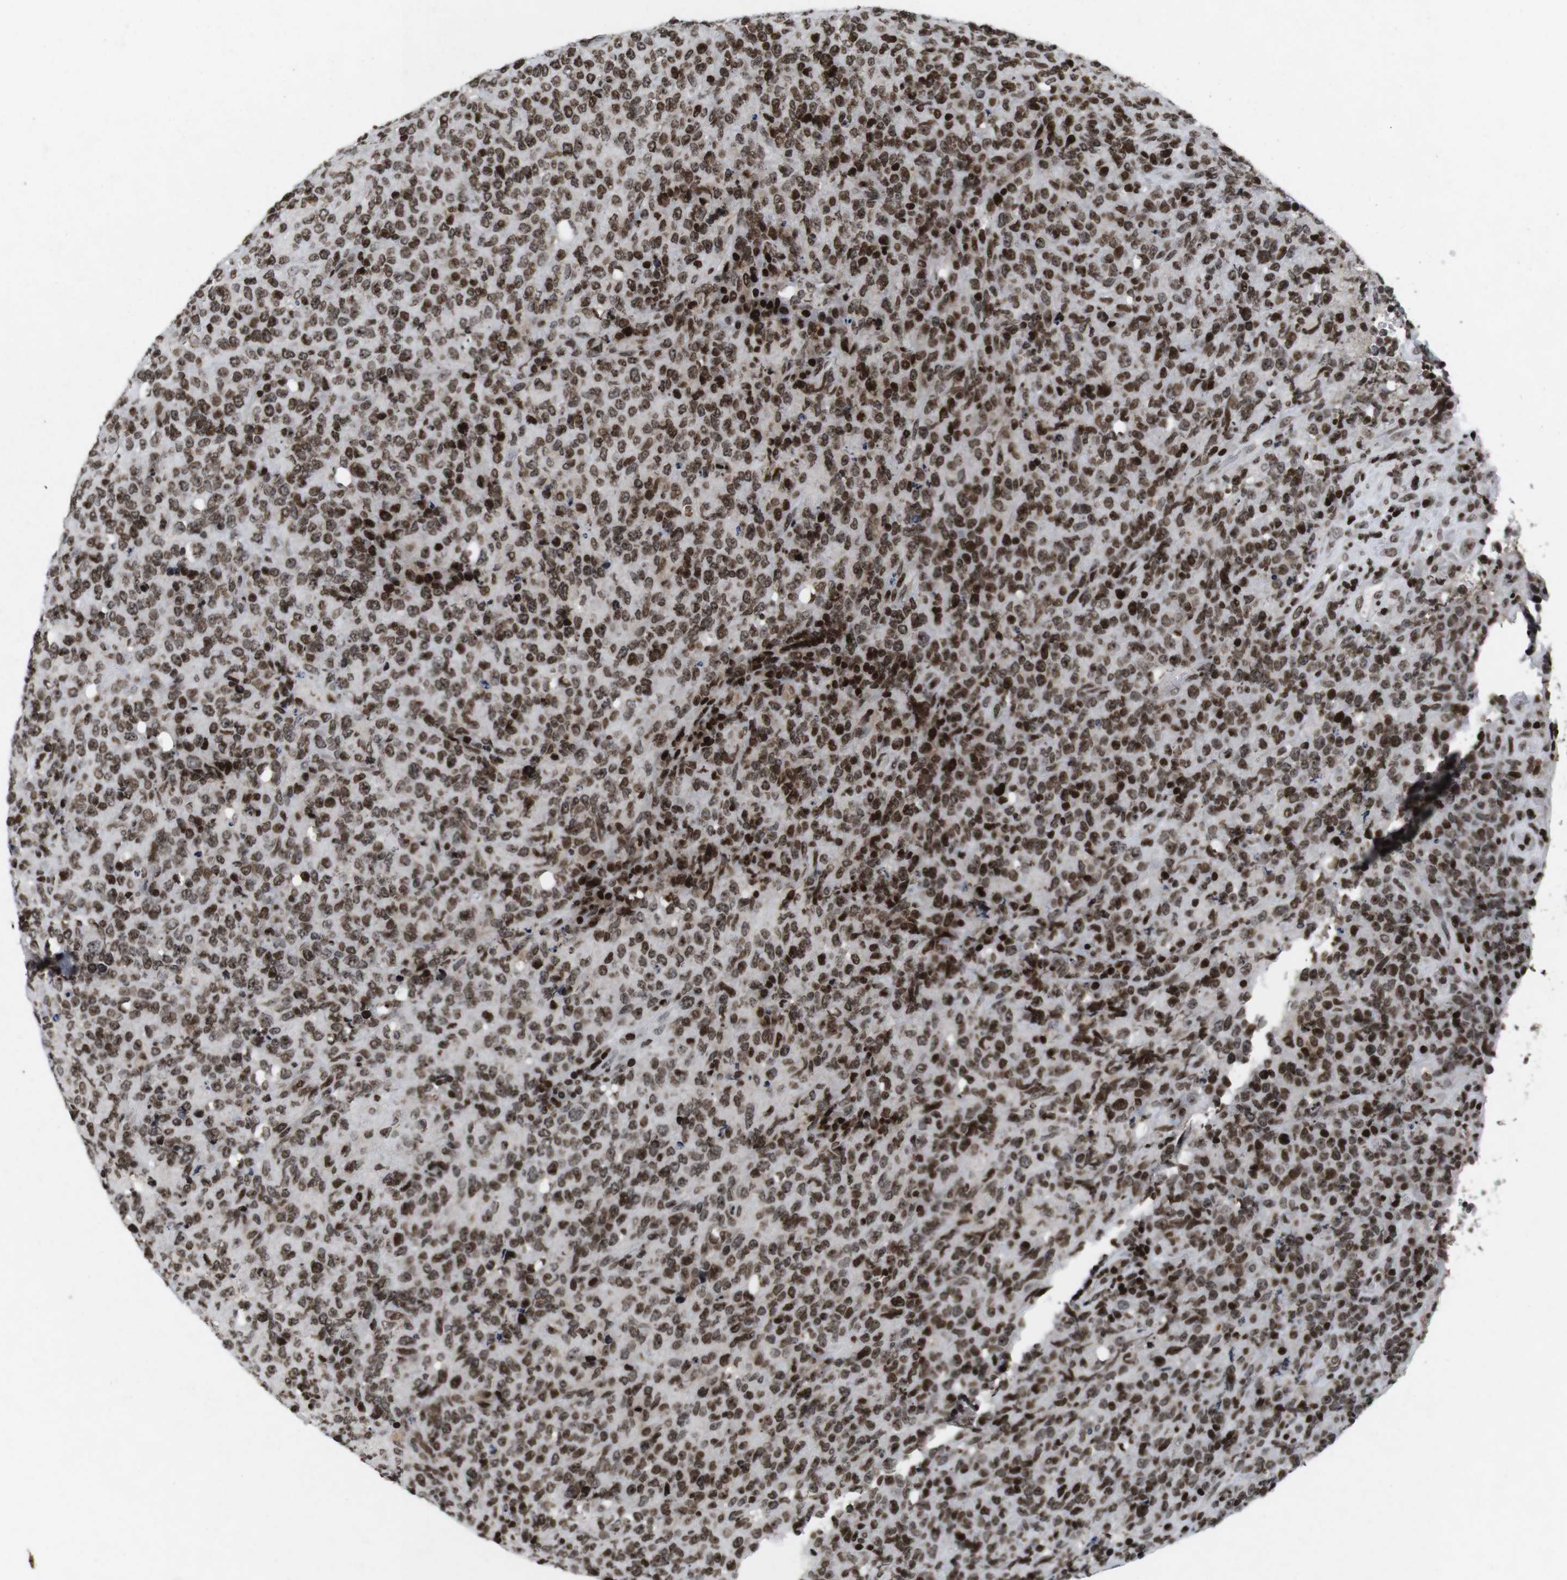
{"staining": {"intensity": "moderate", "quantity": ">75%", "location": "nuclear"}, "tissue": "lymphoma", "cell_type": "Tumor cells", "image_type": "cancer", "snomed": [{"axis": "morphology", "description": "Malignant lymphoma, non-Hodgkin's type, High grade"}, {"axis": "topography", "description": "Tonsil"}], "caption": "The histopathology image shows a brown stain indicating the presence of a protein in the nuclear of tumor cells in lymphoma.", "gene": "MAGEH1", "patient": {"sex": "female", "age": 36}}